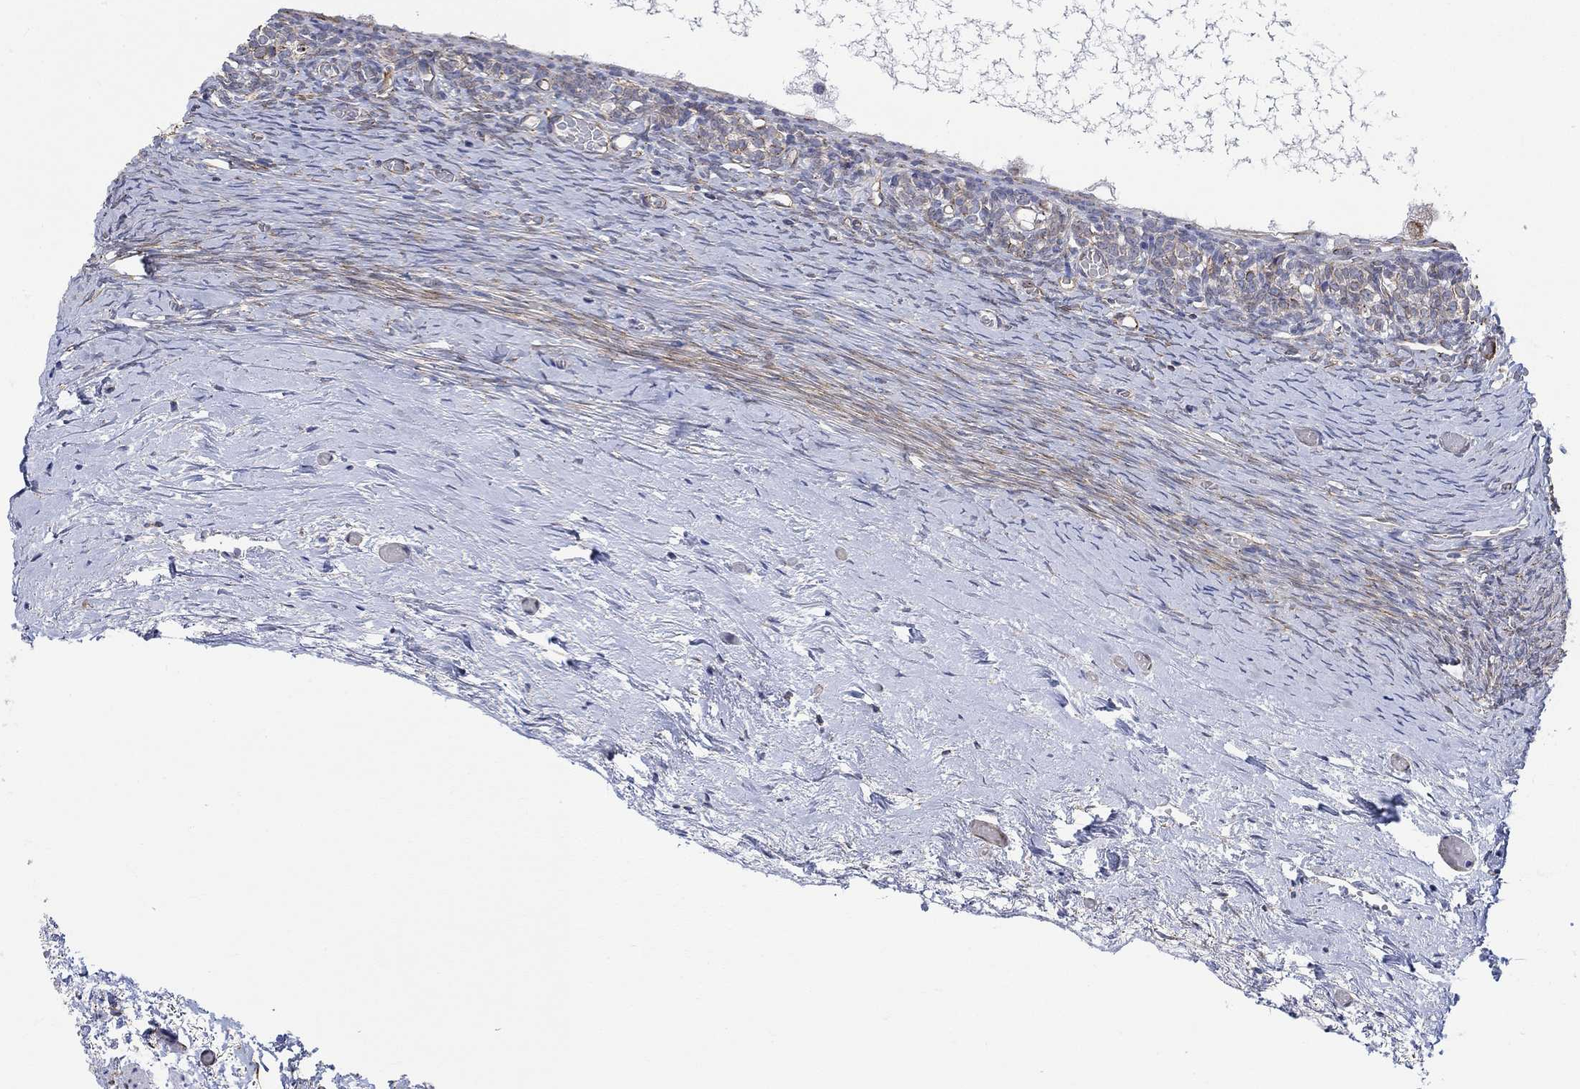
{"staining": {"intensity": "strong", "quantity": "<25%", "location": "cytoplasmic/membranous"}, "tissue": "ovary", "cell_type": "Follicle cells", "image_type": "normal", "snomed": [{"axis": "morphology", "description": "Normal tissue, NOS"}, {"axis": "topography", "description": "Ovary"}], "caption": "There is medium levels of strong cytoplasmic/membranous staining in follicle cells of normal ovary, as demonstrated by immunohistochemical staining (brown color).", "gene": "CAMK1D", "patient": {"sex": "female", "age": 39}}